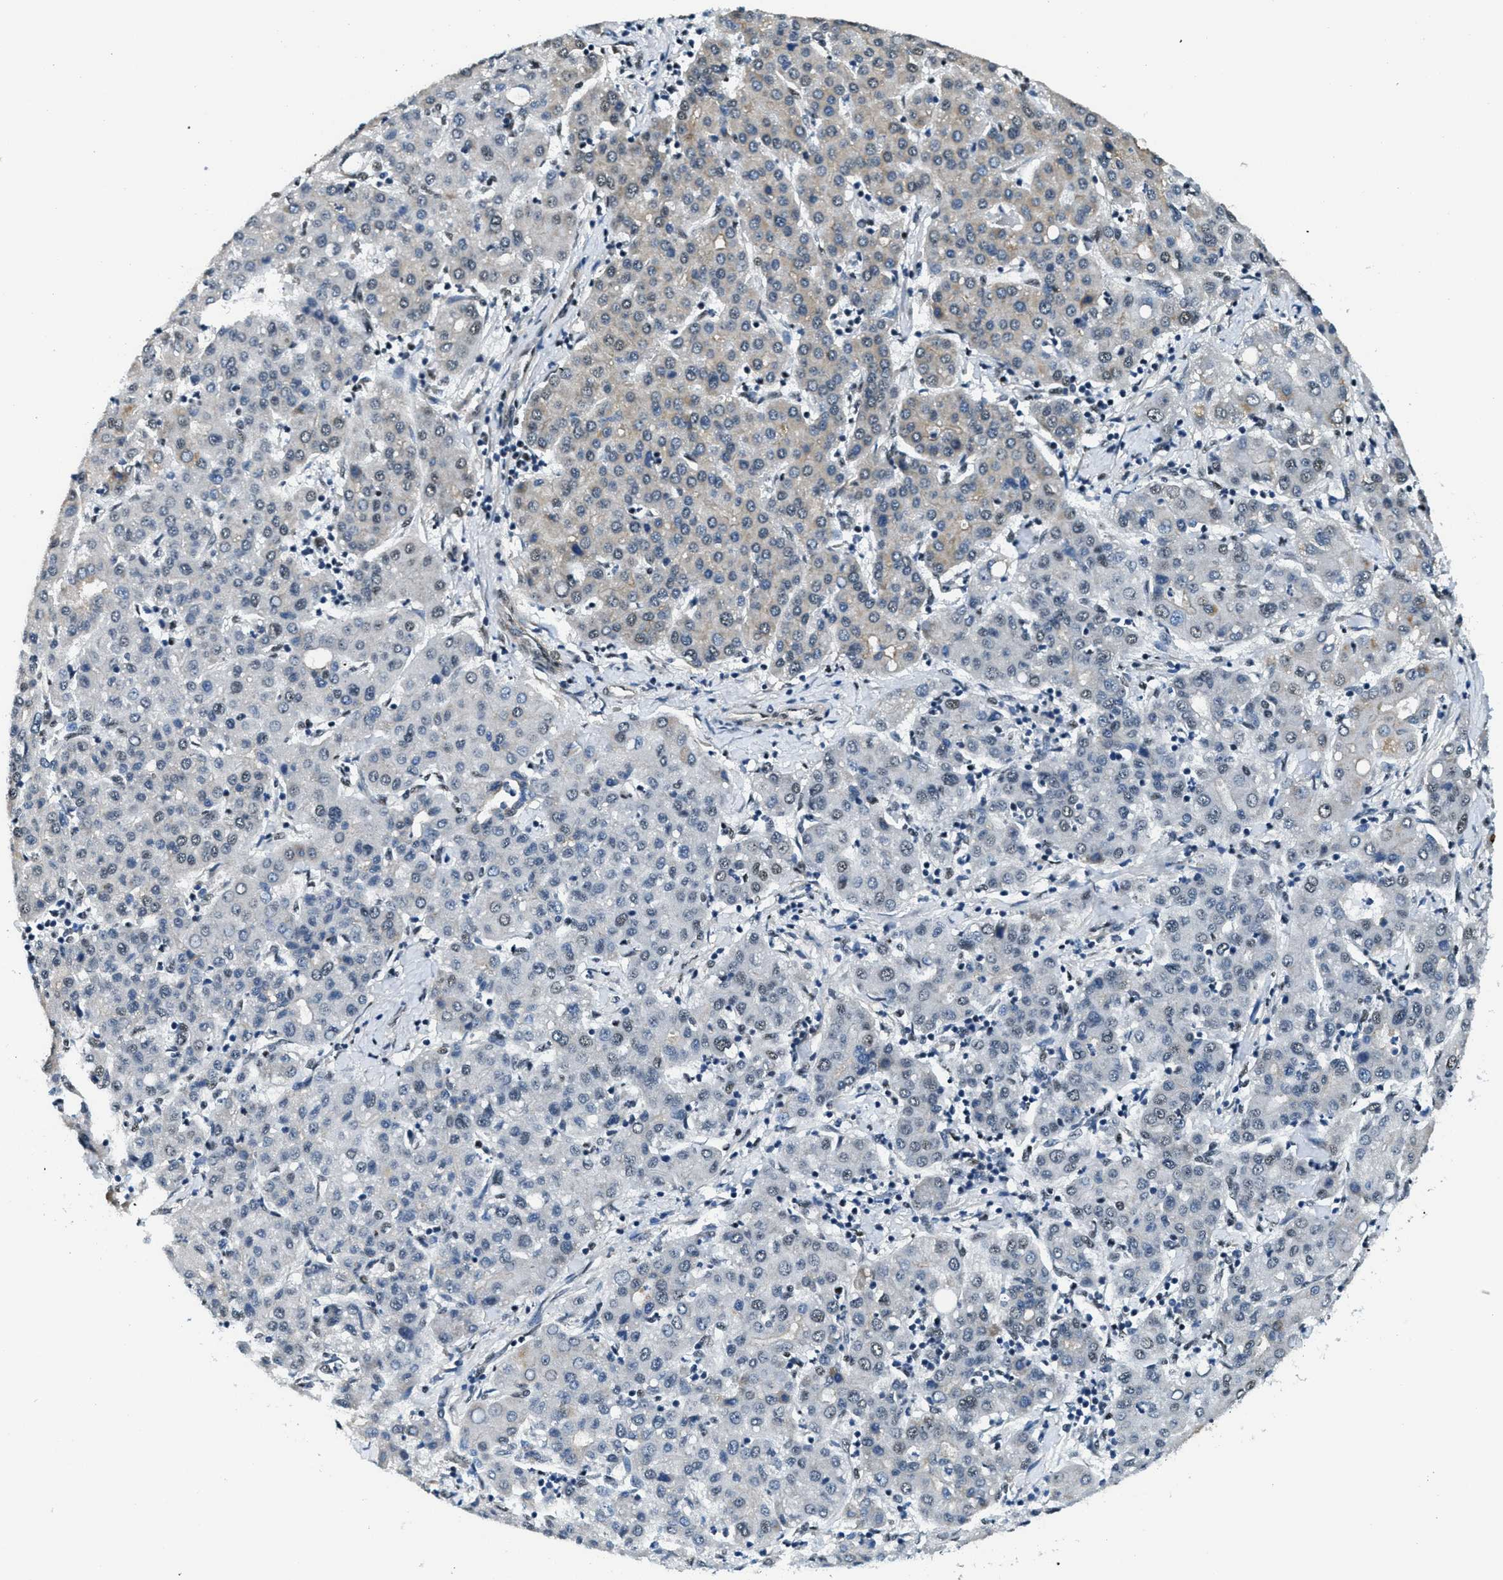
{"staining": {"intensity": "weak", "quantity": "<25%", "location": "cytoplasmic/membranous,nuclear"}, "tissue": "liver cancer", "cell_type": "Tumor cells", "image_type": "cancer", "snomed": [{"axis": "morphology", "description": "Carcinoma, Hepatocellular, NOS"}, {"axis": "topography", "description": "Liver"}], "caption": "The micrograph demonstrates no significant expression in tumor cells of hepatocellular carcinoma (liver).", "gene": "CFAP36", "patient": {"sex": "male", "age": 65}}